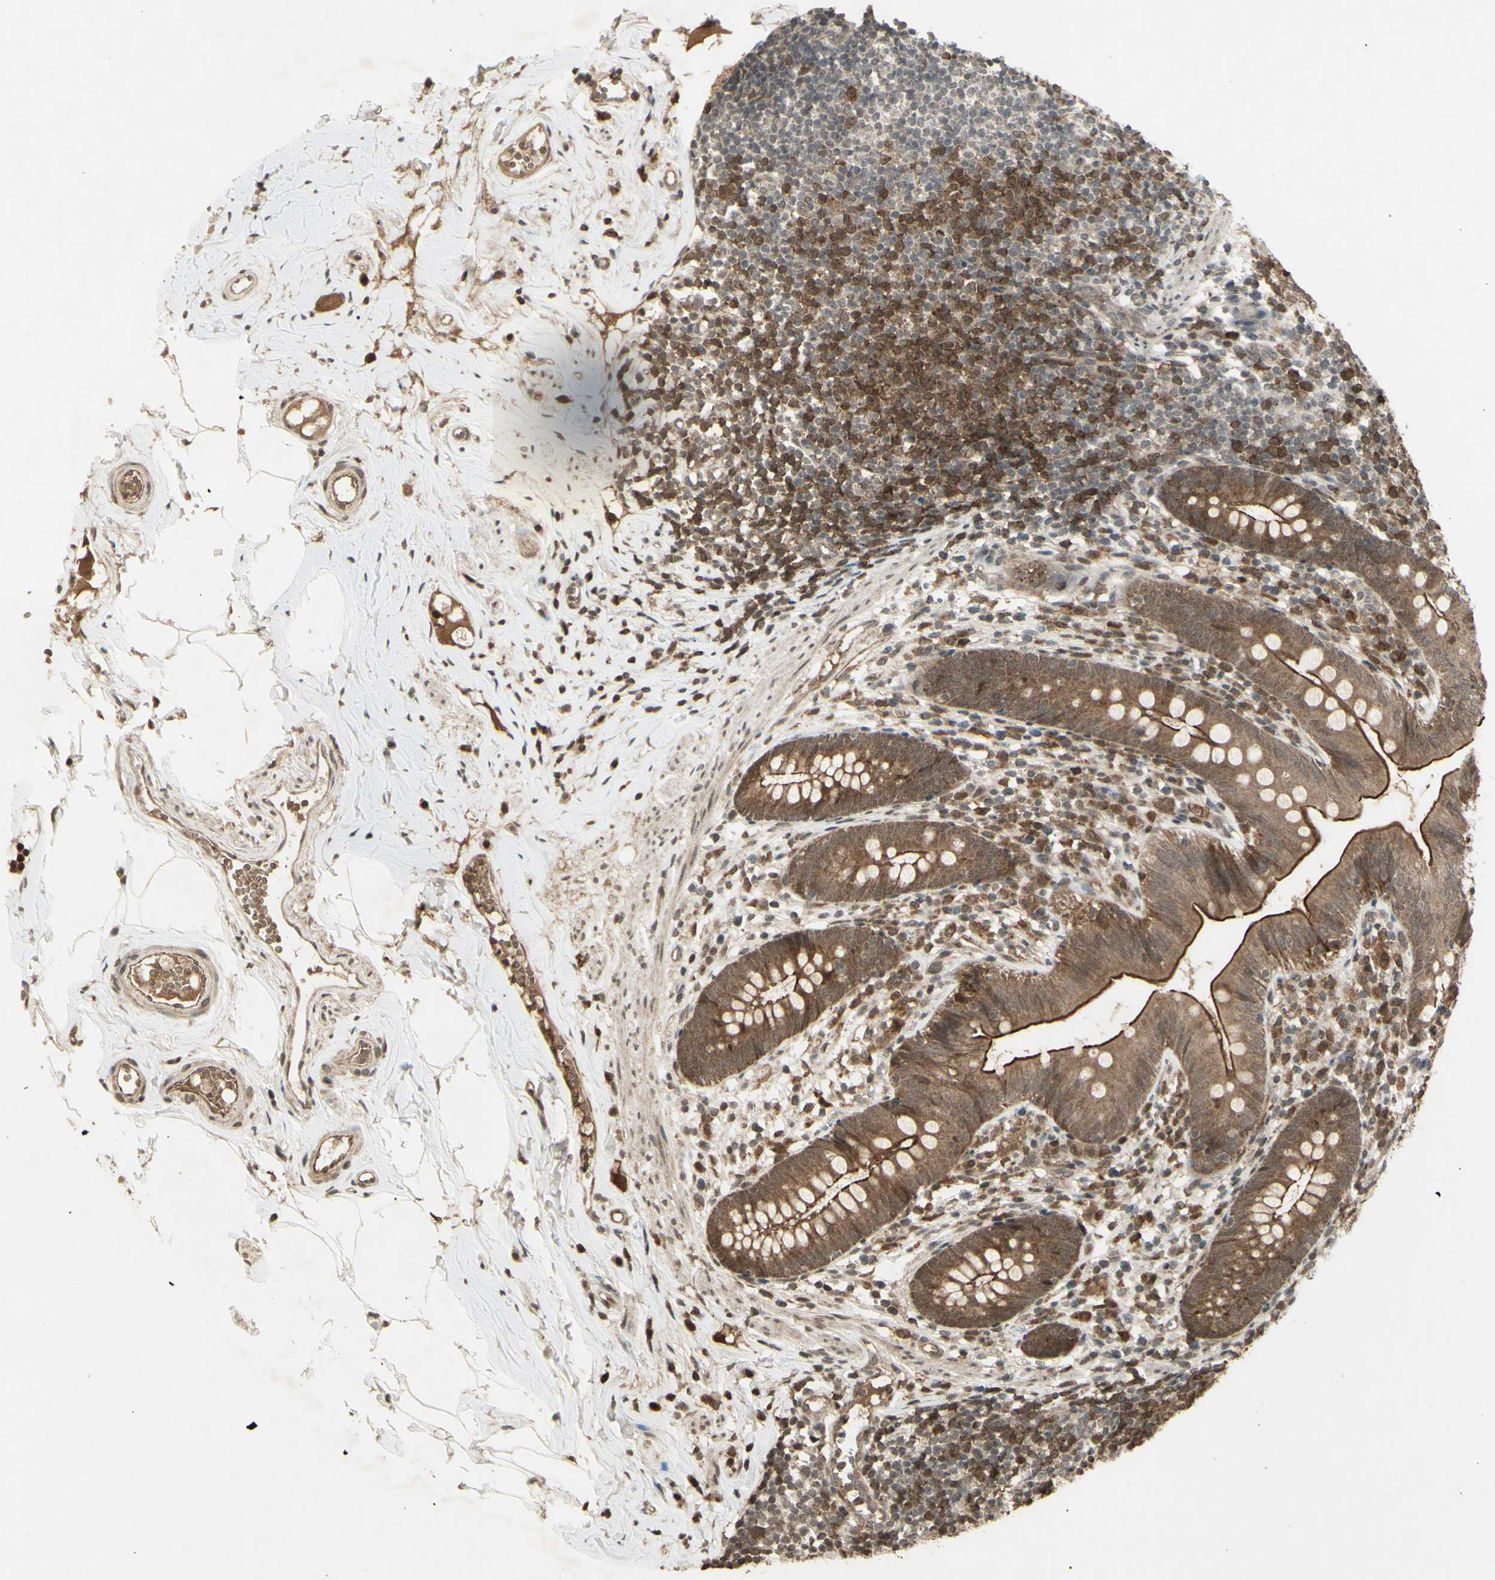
{"staining": {"intensity": "moderate", "quantity": ">75%", "location": "cytoplasmic/membranous"}, "tissue": "appendix", "cell_type": "Glandular cells", "image_type": "normal", "snomed": [{"axis": "morphology", "description": "Normal tissue, NOS"}, {"axis": "topography", "description": "Appendix"}], "caption": "Appendix stained with DAB (3,3'-diaminobenzidine) IHC exhibits medium levels of moderate cytoplasmic/membranous positivity in about >75% of glandular cells. (DAB IHC with brightfield microscopy, high magnification).", "gene": "BLNK", "patient": {"sex": "male", "age": 52}}